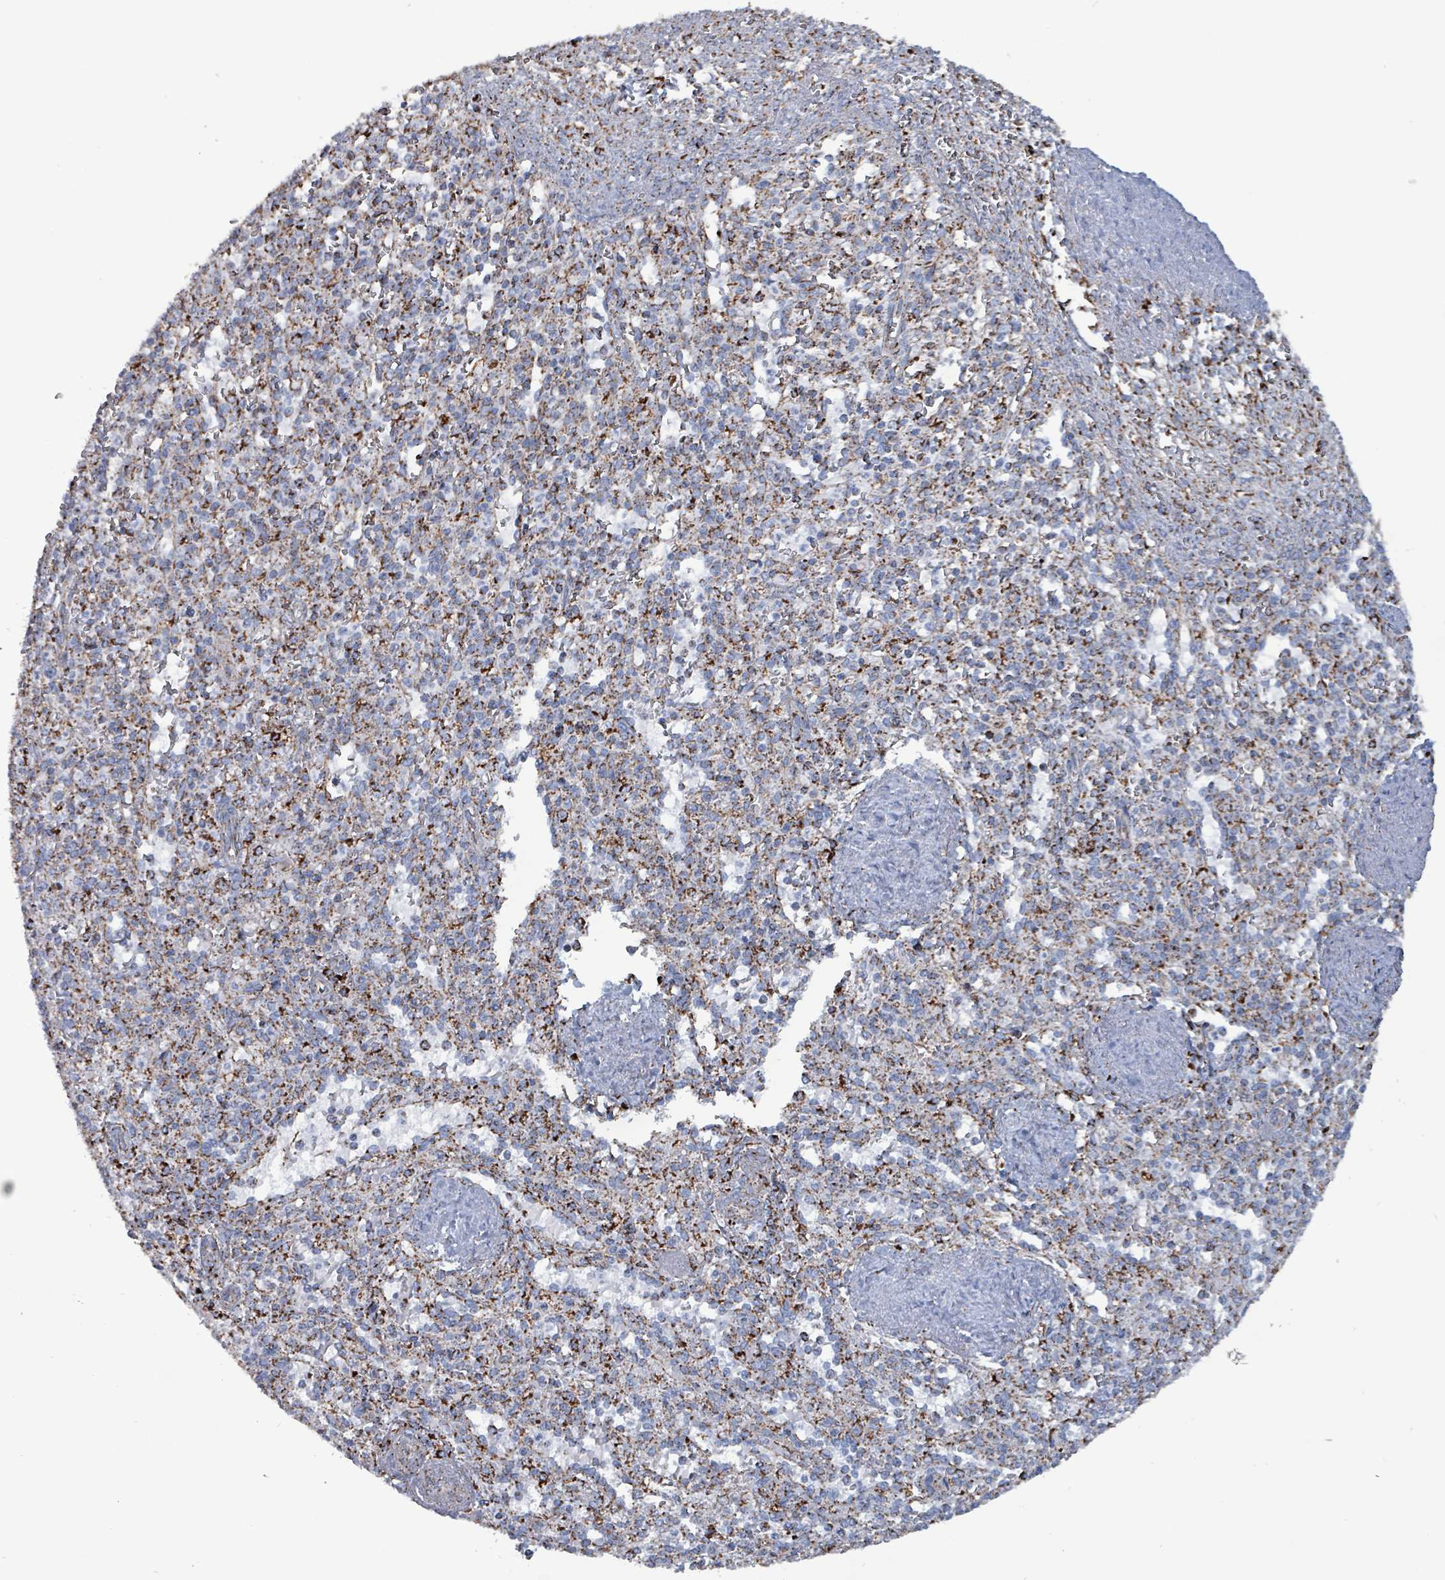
{"staining": {"intensity": "strong", "quantity": "<25%", "location": "cytoplasmic/membranous"}, "tissue": "spleen", "cell_type": "Cells in red pulp", "image_type": "normal", "snomed": [{"axis": "morphology", "description": "Normal tissue, NOS"}, {"axis": "topography", "description": "Spleen"}], "caption": "DAB immunohistochemical staining of benign spleen exhibits strong cytoplasmic/membranous protein staining in about <25% of cells in red pulp. The staining was performed using DAB (3,3'-diaminobenzidine), with brown indicating positive protein expression. Nuclei are stained blue with hematoxylin.", "gene": "IDH3B", "patient": {"sex": "female", "age": 70}}